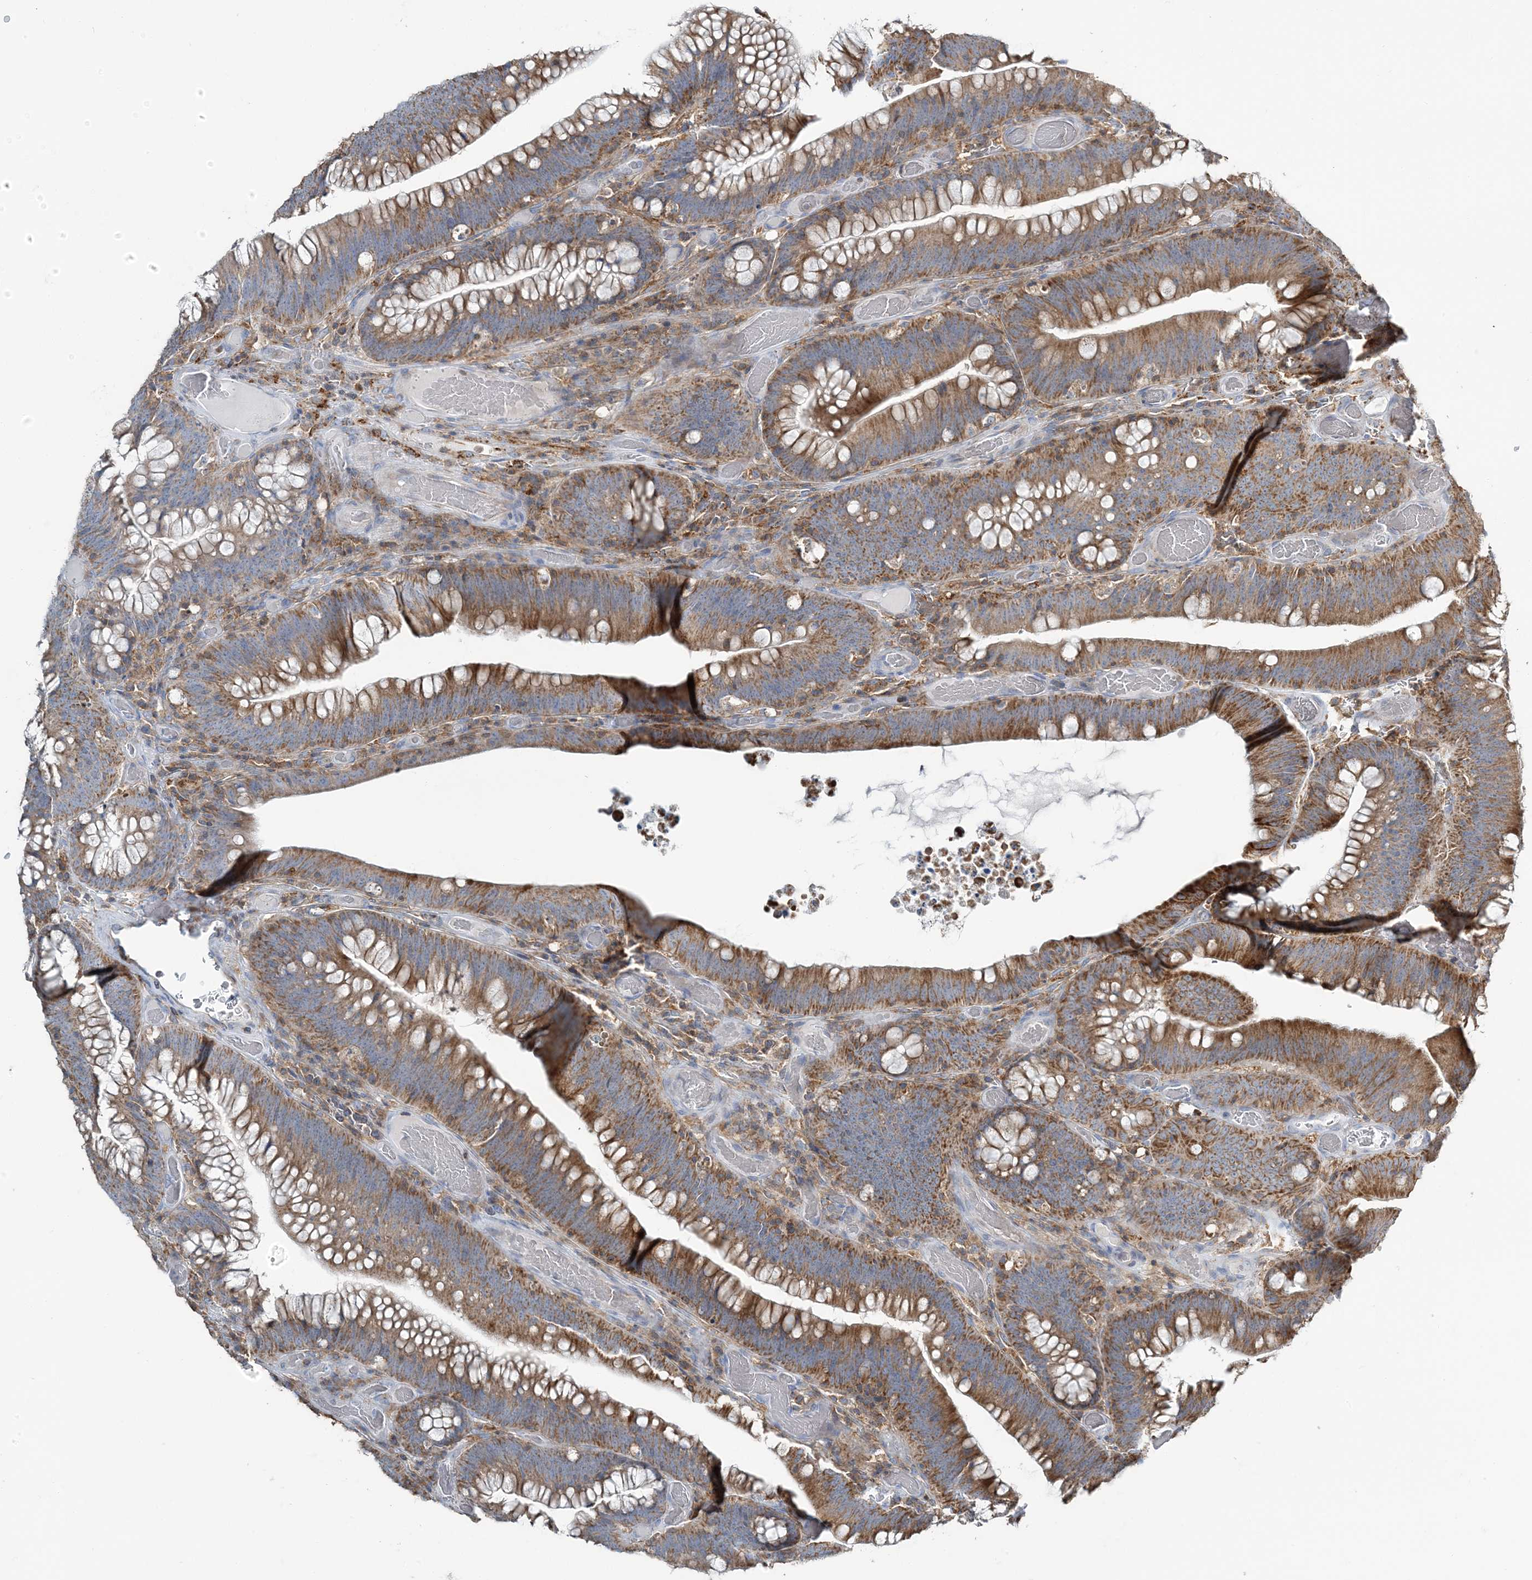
{"staining": {"intensity": "moderate", "quantity": ">75%", "location": "cytoplasmic/membranous"}, "tissue": "colorectal cancer", "cell_type": "Tumor cells", "image_type": "cancer", "snomed": [{"axis": "morphology", "description": "Normal tissue, NOS"}, {"axis": "topography", "description": "Colon"}], "caption": "A high-resolution micrograph shows IHC staining of colorectal cancer, which demonstrates moderate cytoplasmic/membranous positivity in approximately >75% of tumor cells.", "gene": "TMLHE", "patient": {"sex": "female", "age": 82}}